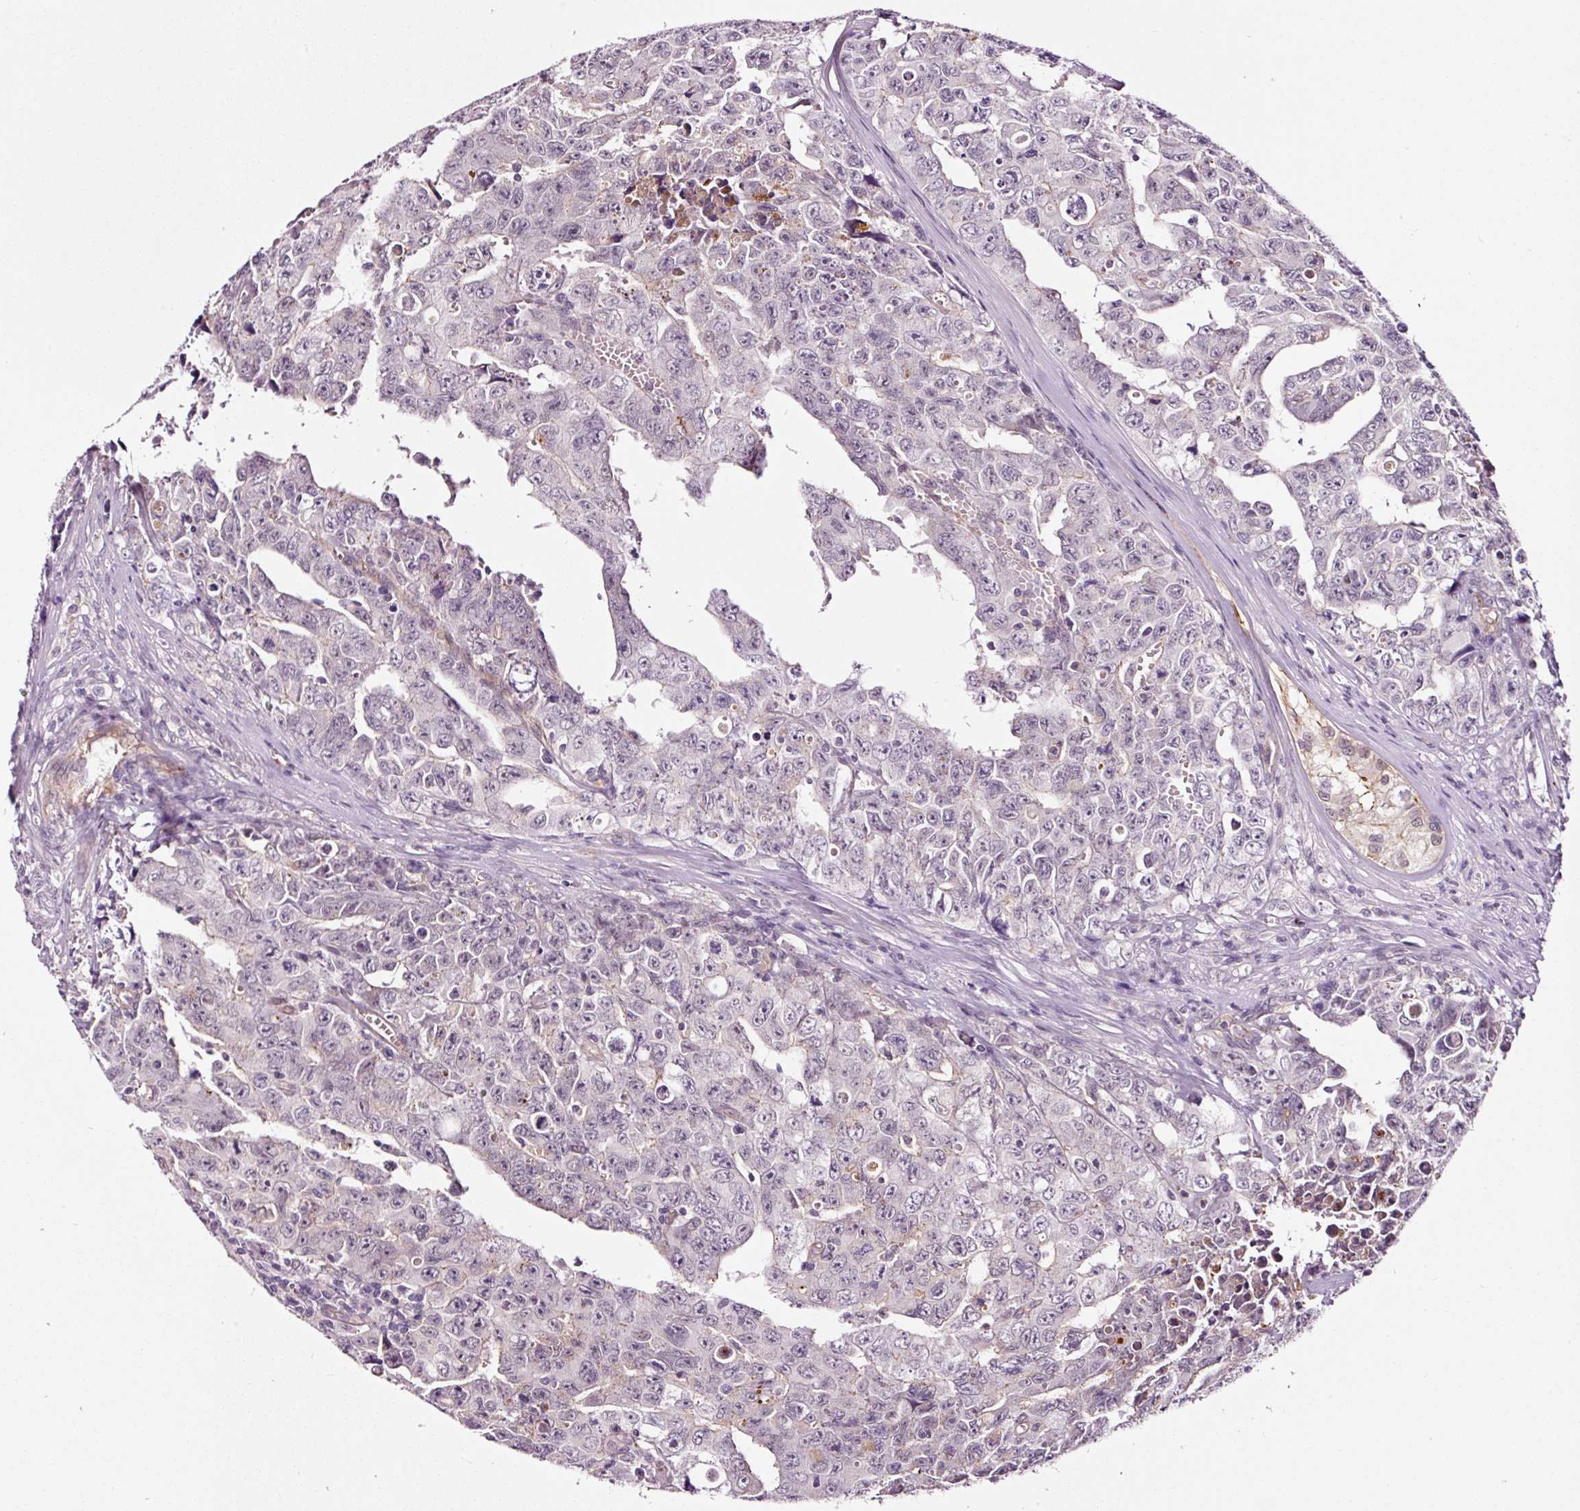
{"staining": {"intensity": "negative", "quantity": "none", "location": "none"}, "tissue": "testis cancer", "cell_type": "Tumor cells", "image_type": "cancer", "snomed": [{"axis": "morphology", "description": "Carcinoma, Embryonal, NOS"}, {"axis": "topography", "description": "Testis"}], "caption": "Testis cancer was stained to show a protein in brown. There is no significant staining in tumor cells.", "gene": "ABCB4", "patient": {"sex": "male", "age": 24}}